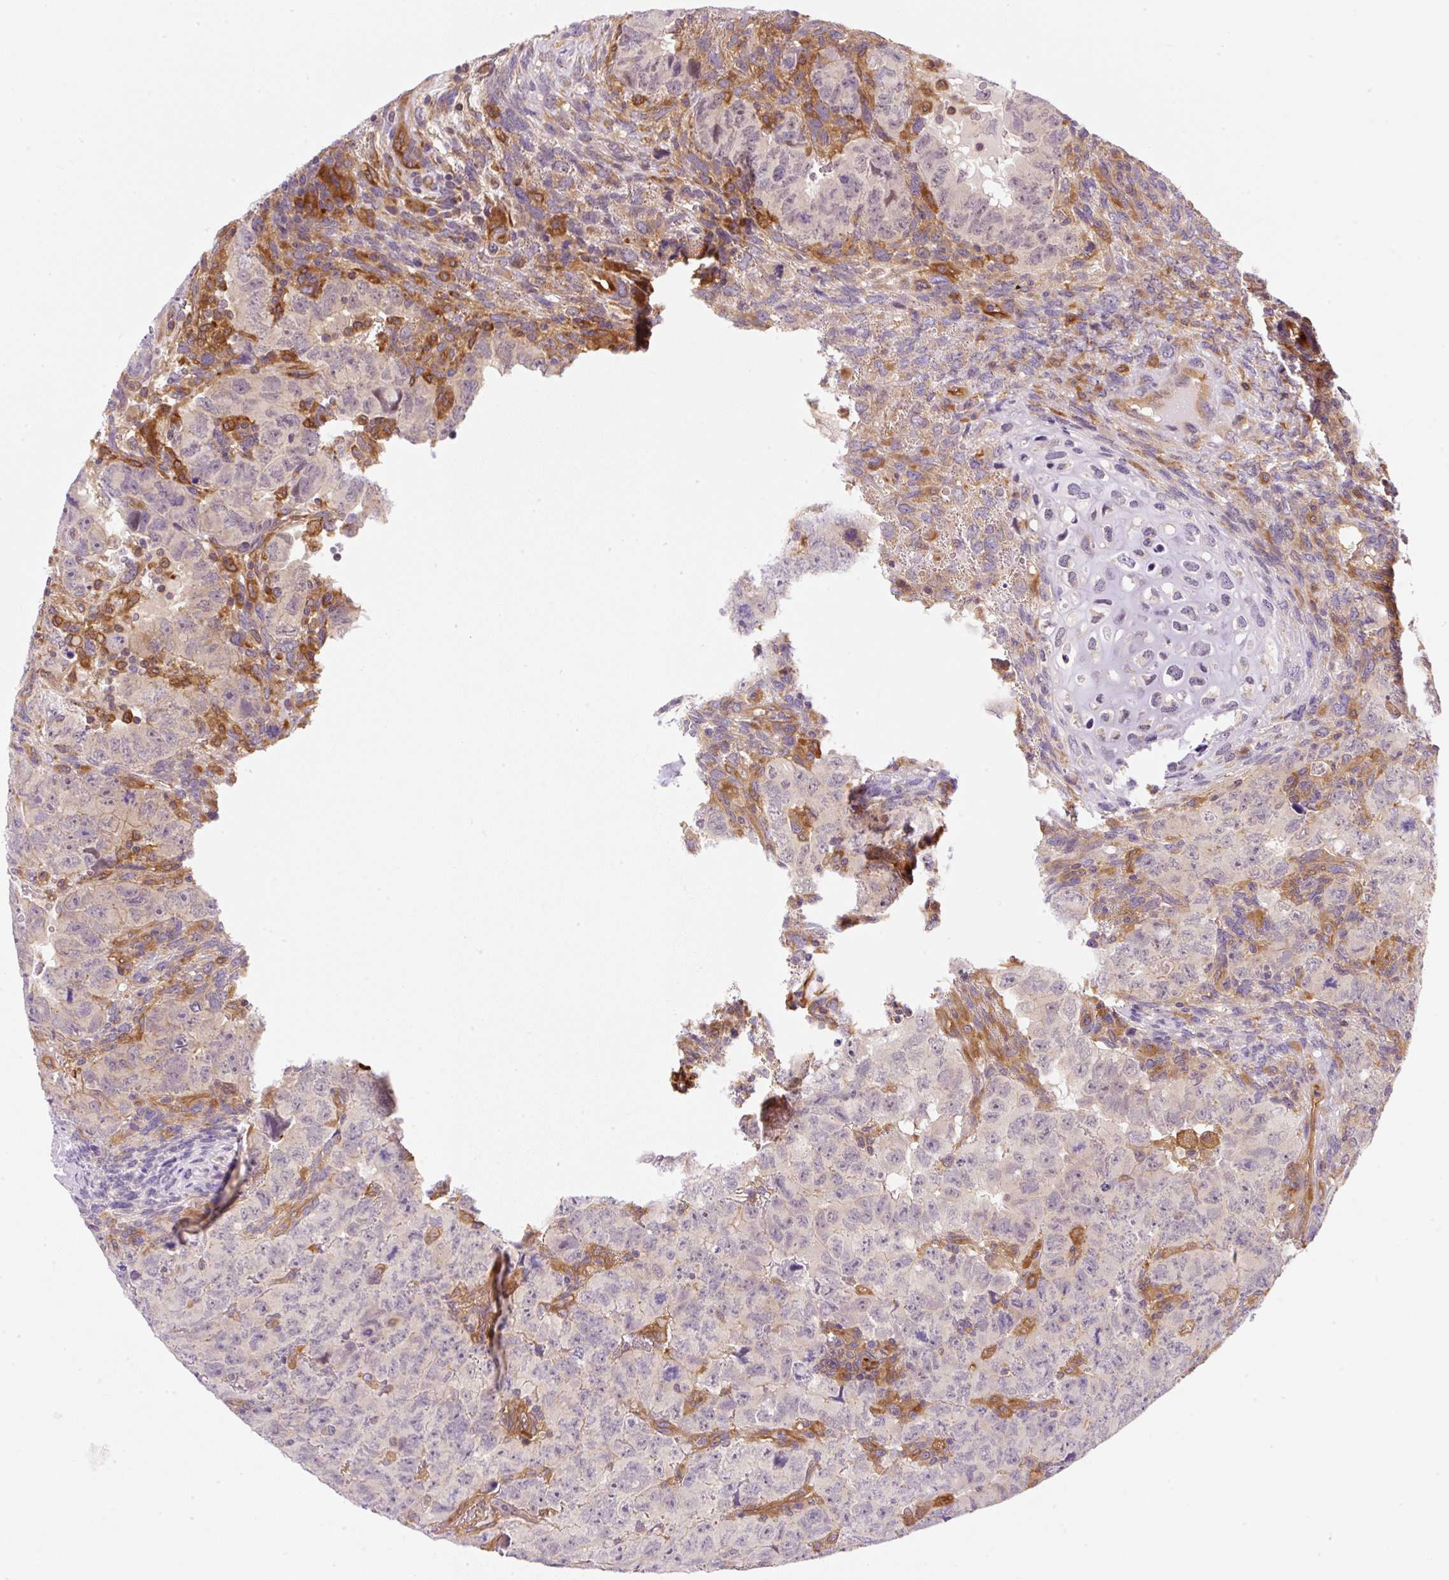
{"staining": {"intensity": "negative", "quantity": "none", "location": "none"}, "tissue": "testis cancer", "cell_type": "Tumor cells", "image_type": "cancer", "snomed": [{"axis": "morphology", "description": "Carcinoma, Embryonal, NOS"}, {"axis": "topography", "description": "Testis"}], "caption": "There is no significant expression in tumor cells of testis embryonal carcinoma.", "gene": "OMA1", "patient": {"sex": "male", "age": 24}}